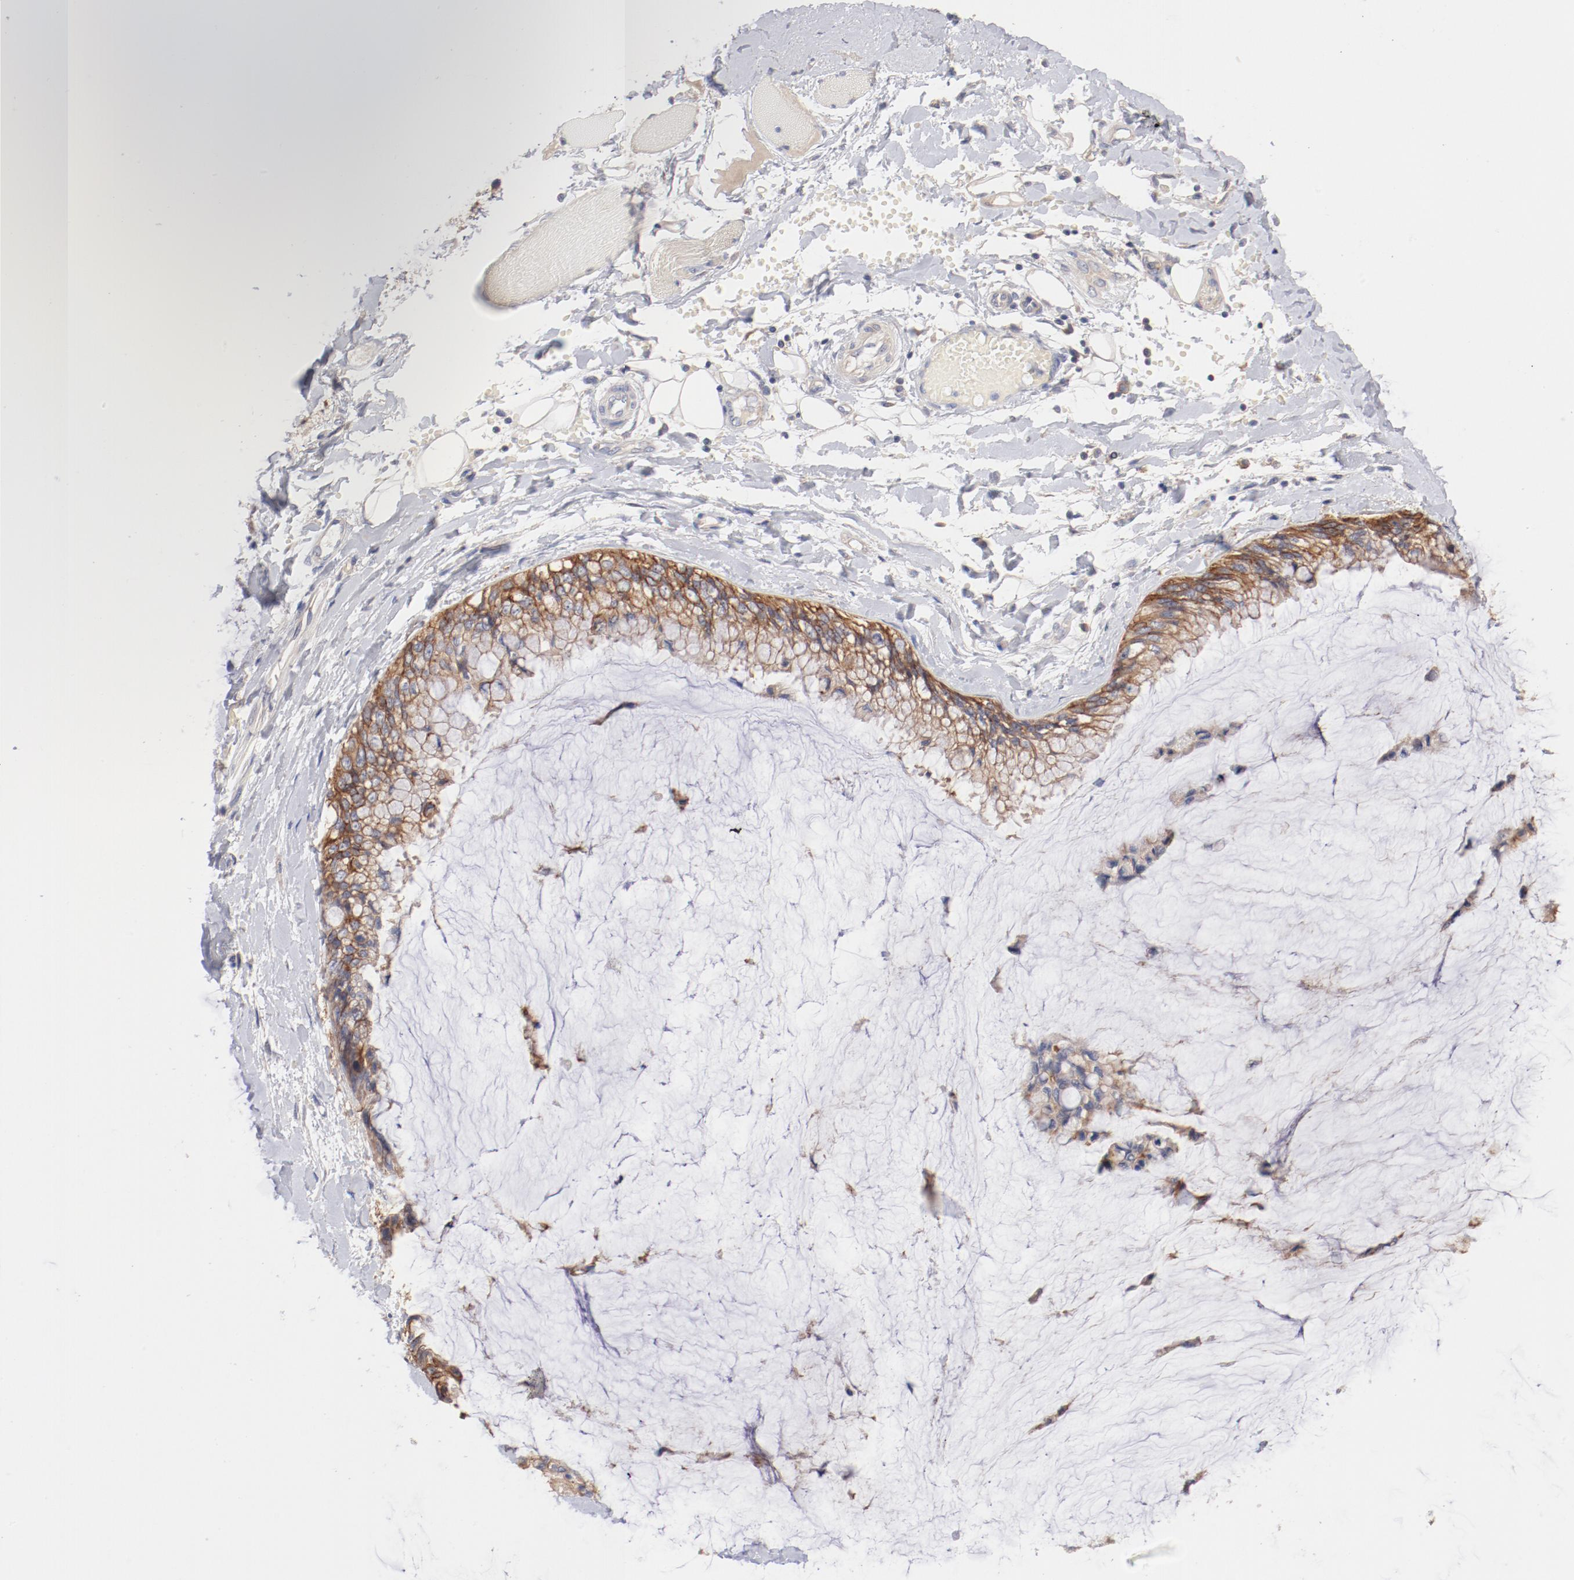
{"staining": {"intensity": "moderate", "quantity": ">75%", "location": "cytoplasmic/membranous"}, "tissue": "ovarian cancer", "cell_type": "Tumor cells", "image_type": "cancer", "snomed": [{"axis": "morphology", "description": "Cystadenocarcinoma, mucinous, NOS"}, {"axis": "topography", "description": "Ovary"}], "caption": "IHC of human ovarian mucinous cystadenocarcinoma reveals medium levels of moderate cytoplasmic/membranous expression in about >75% of tumor cells.", "gene": "SETD3", "patient": {"sex": "female", "age": 39}}